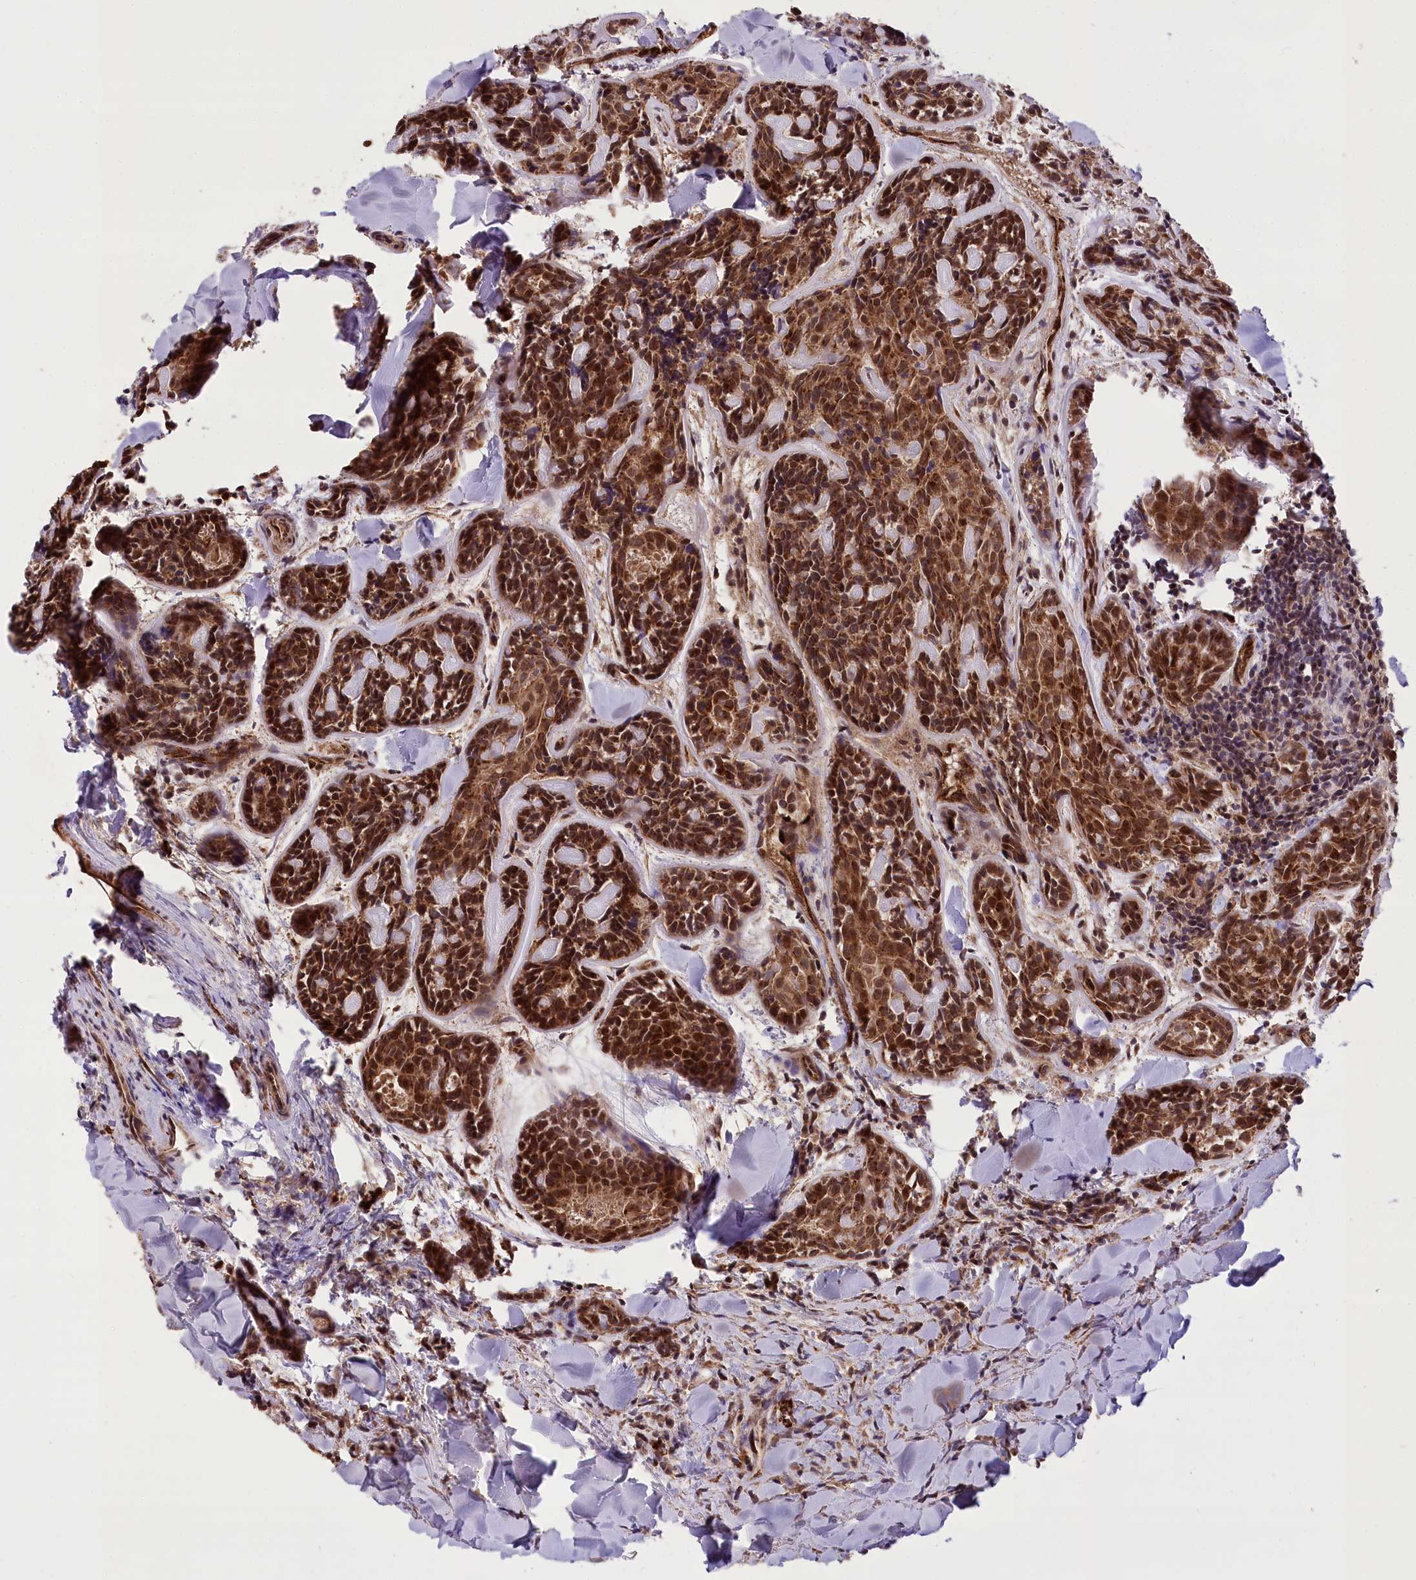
{"staining": {"intensity": "strong", "quantity": ">75%", "location": "cytoplasmic/membranous,nuclear"}, "tissue": "head and neck cancer", "cell_type": "Tumor cells", "image_type": "cancer", "snomed": [{"axis": "morphology", "description": "Adenocarcinoma, NOS"}, {"axis": "topography", "description": "Salivary gland"}, {"axis": "topography", "description": "Head-Neck"}], "caption": "Immunohistochemical staining of head and neck cancer (adenocarcinoma) demonstrates high levels of strong cytoplasmic/membranous and nuclear positivity in about >75% of tumor cells.", "gene": "CARD19", "patient": {"sex": "female", "age": 63}}